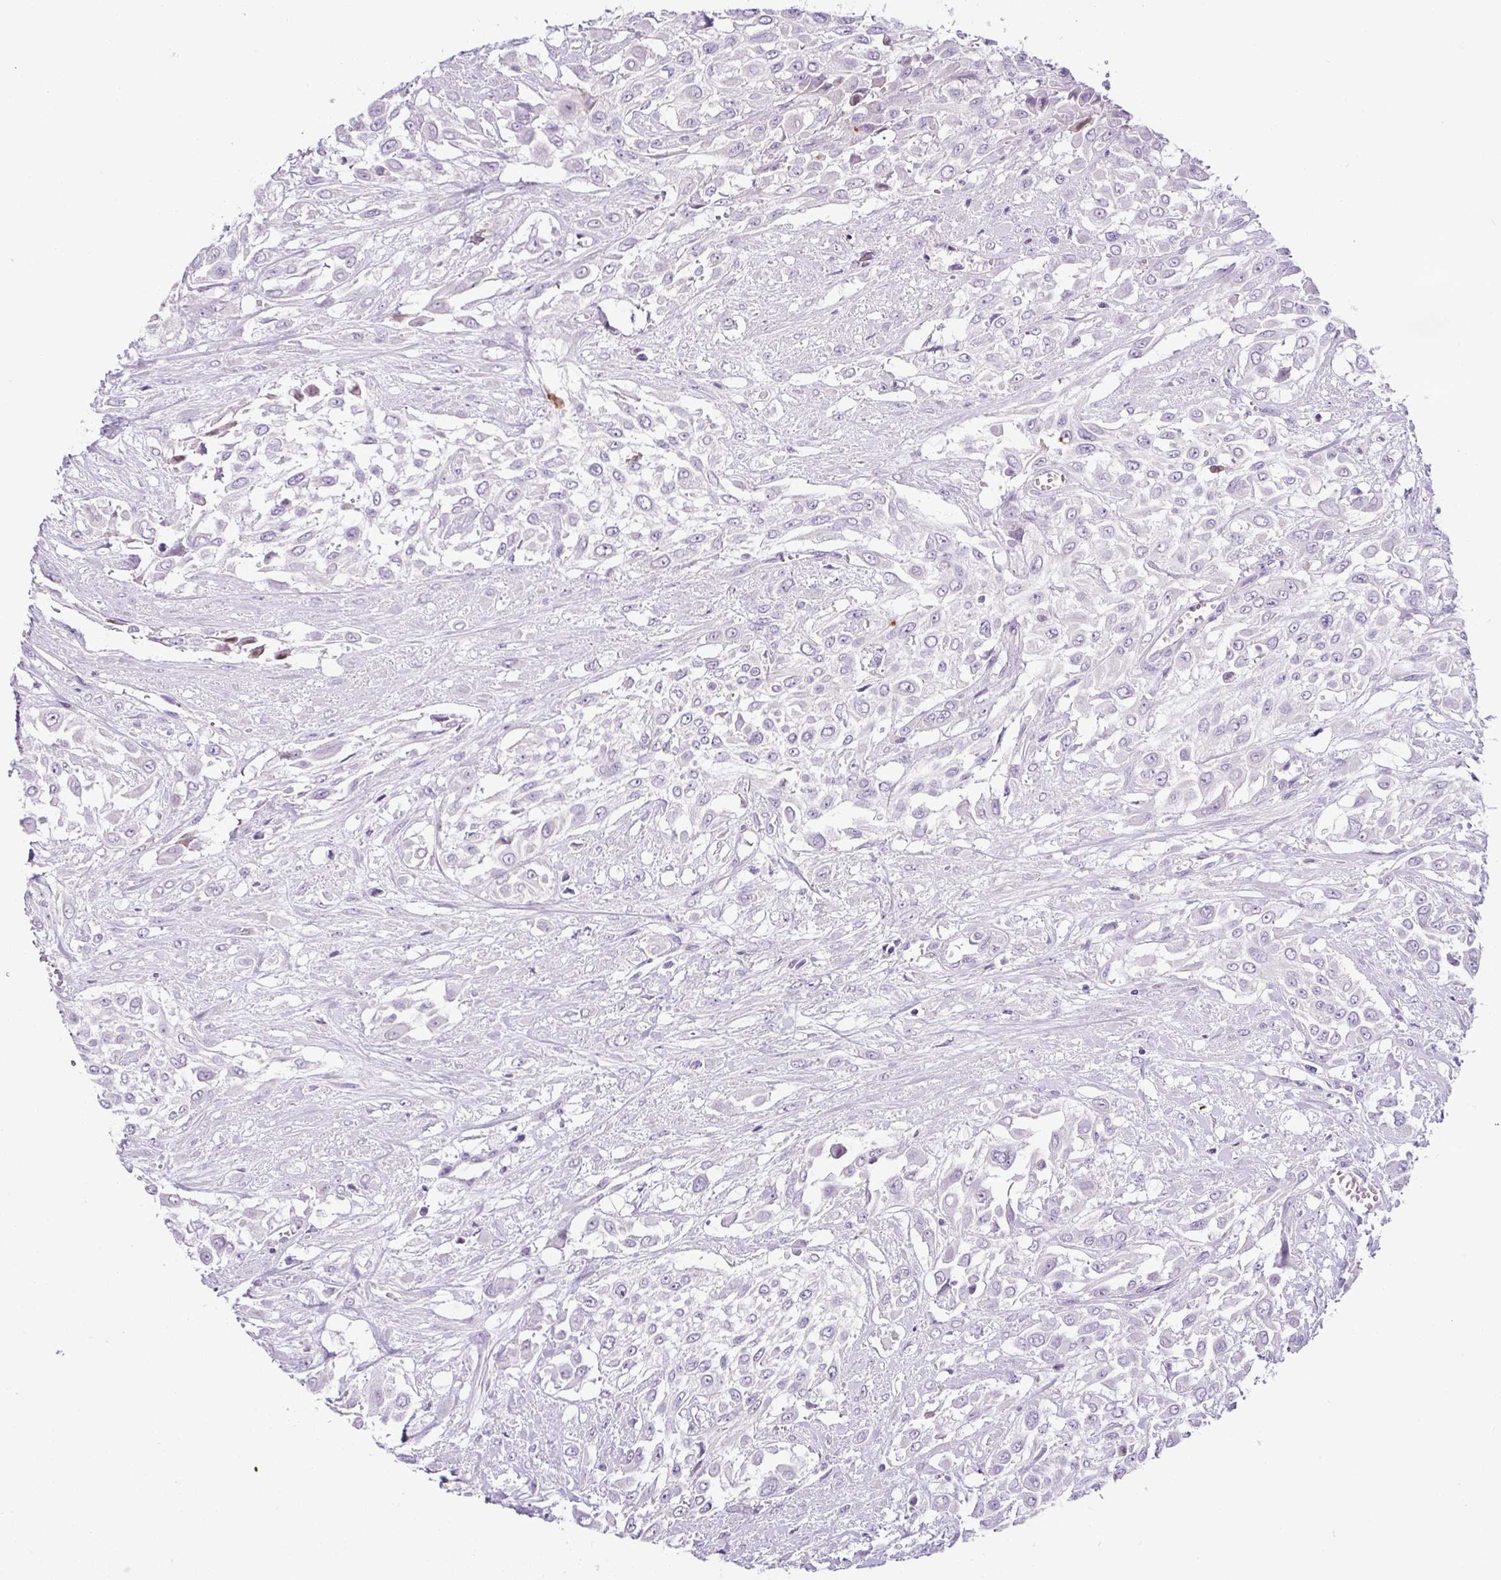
{"staining": {"intensity": "negative", "quantity": "none", "location": "none"}, "tissue": "urothelial cancer", "cell_type": "Tumor cells", "image_type": "cancer", "snomed": [{"axis": "morphology", "description": "Urothelial carcinoma, High grade"}, {"axis": "topography", "description": "Urinary bladder"}], "caption": "This is an immunohistochemistry photomicrograph of high-grade urothelial carcinoma. There is no staining in tumor cells.", "gene": "HMCN2", "patient": {"sex": "male", "age": 57}}